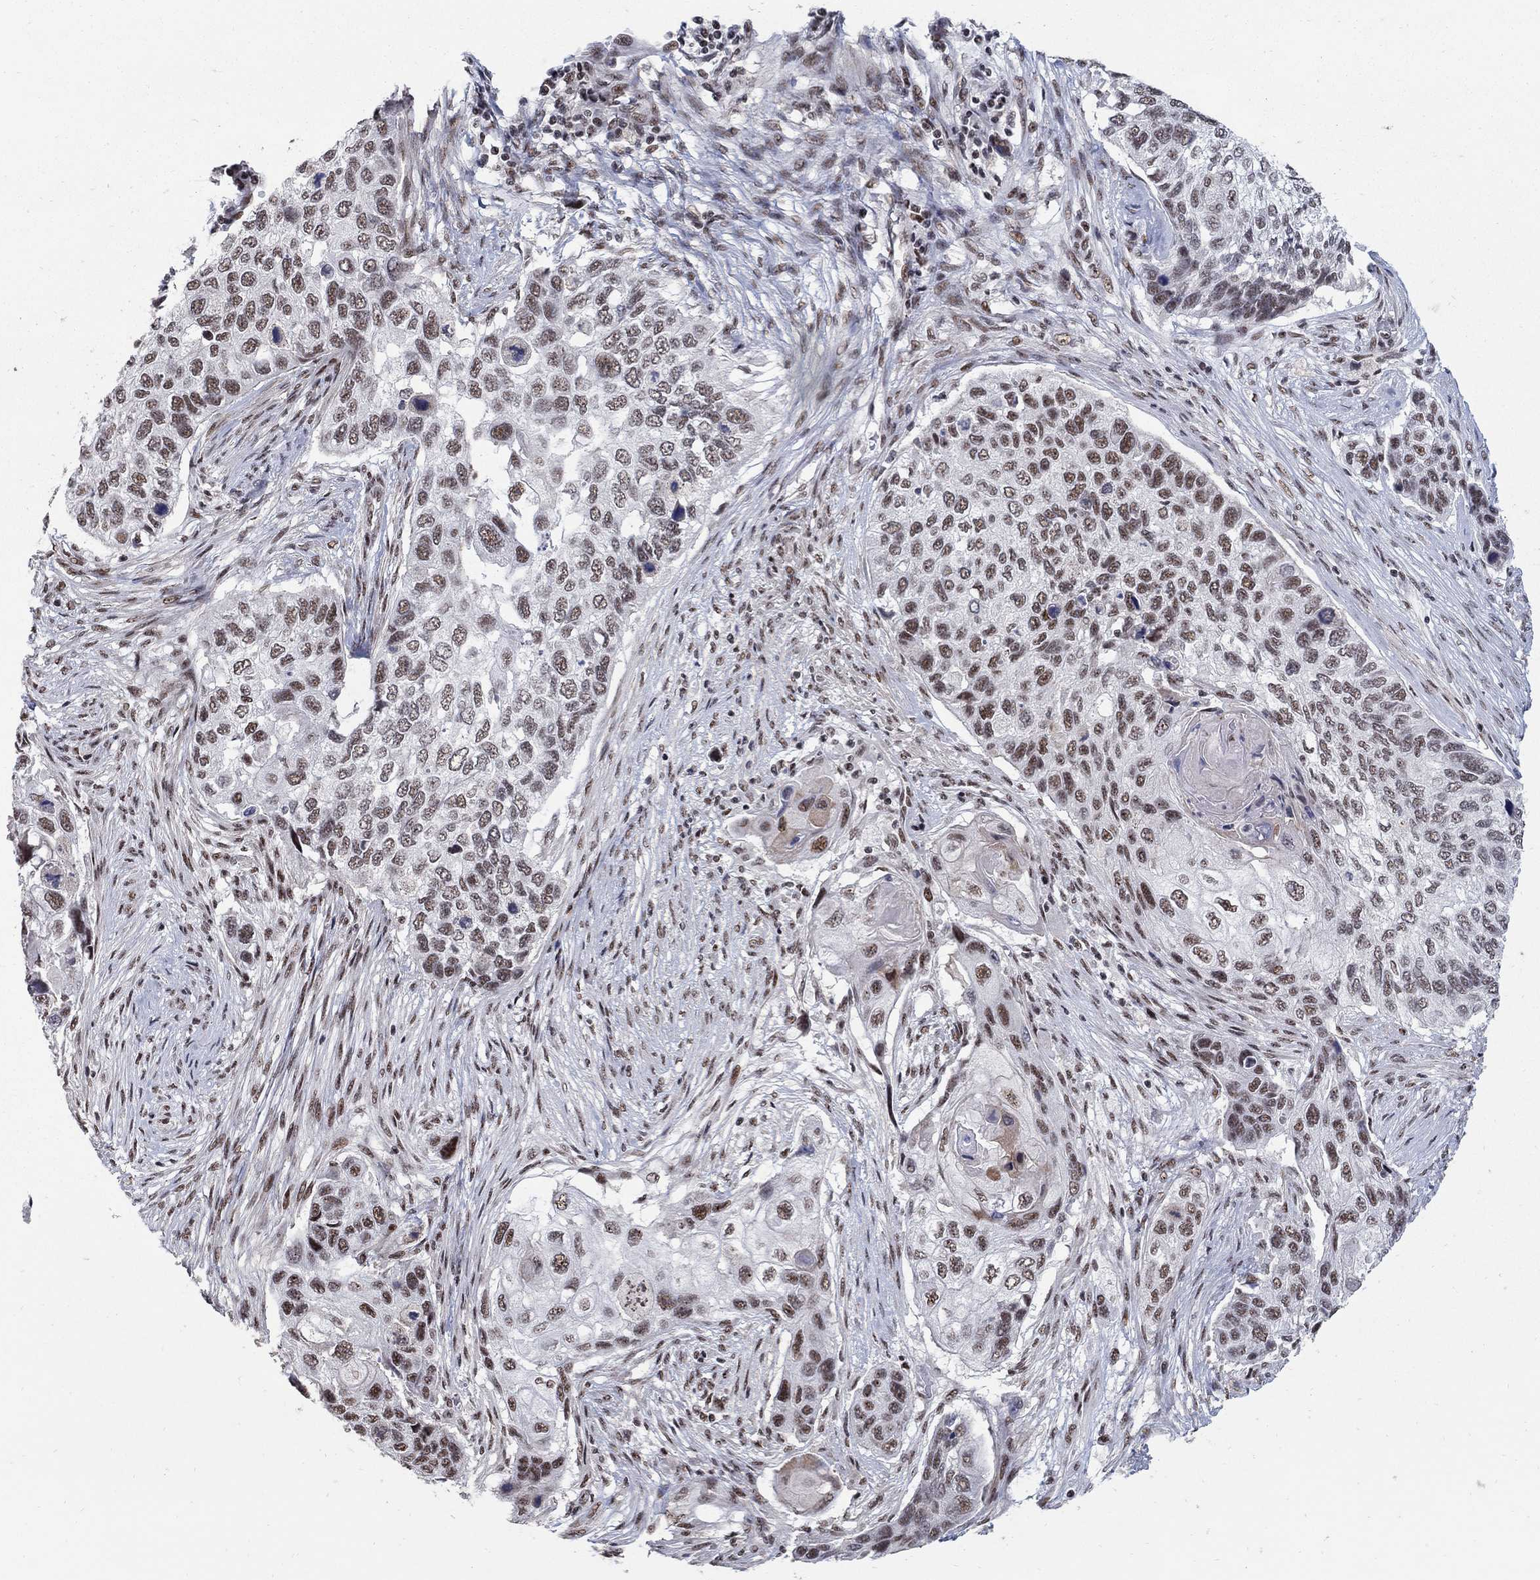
{"staining": {"intensity": "moderate", "quantity": "25%-75%", "location": "nuclear"}, "tissue": "lung cancer", "cell_type": "Tumor cells", "image_type": "cancer", "snomed": [{"axis": "morphology", "description": "Normal tissue, NOS"}, {"axis": "morphology", "description": "Squamous cell carcinoma, NOS"}, {"axis": "topography", "description": "Bronchus"}, {"axis": "topography", "description": "Lung"}], "caption": "Human lung cancer stained for a protein (brown) reveals moderate nuclear positive expression in approximately 25%-75% of tumor cells.", "gene": "PNISR", "patient": {"sex": "male", "age": 69}}